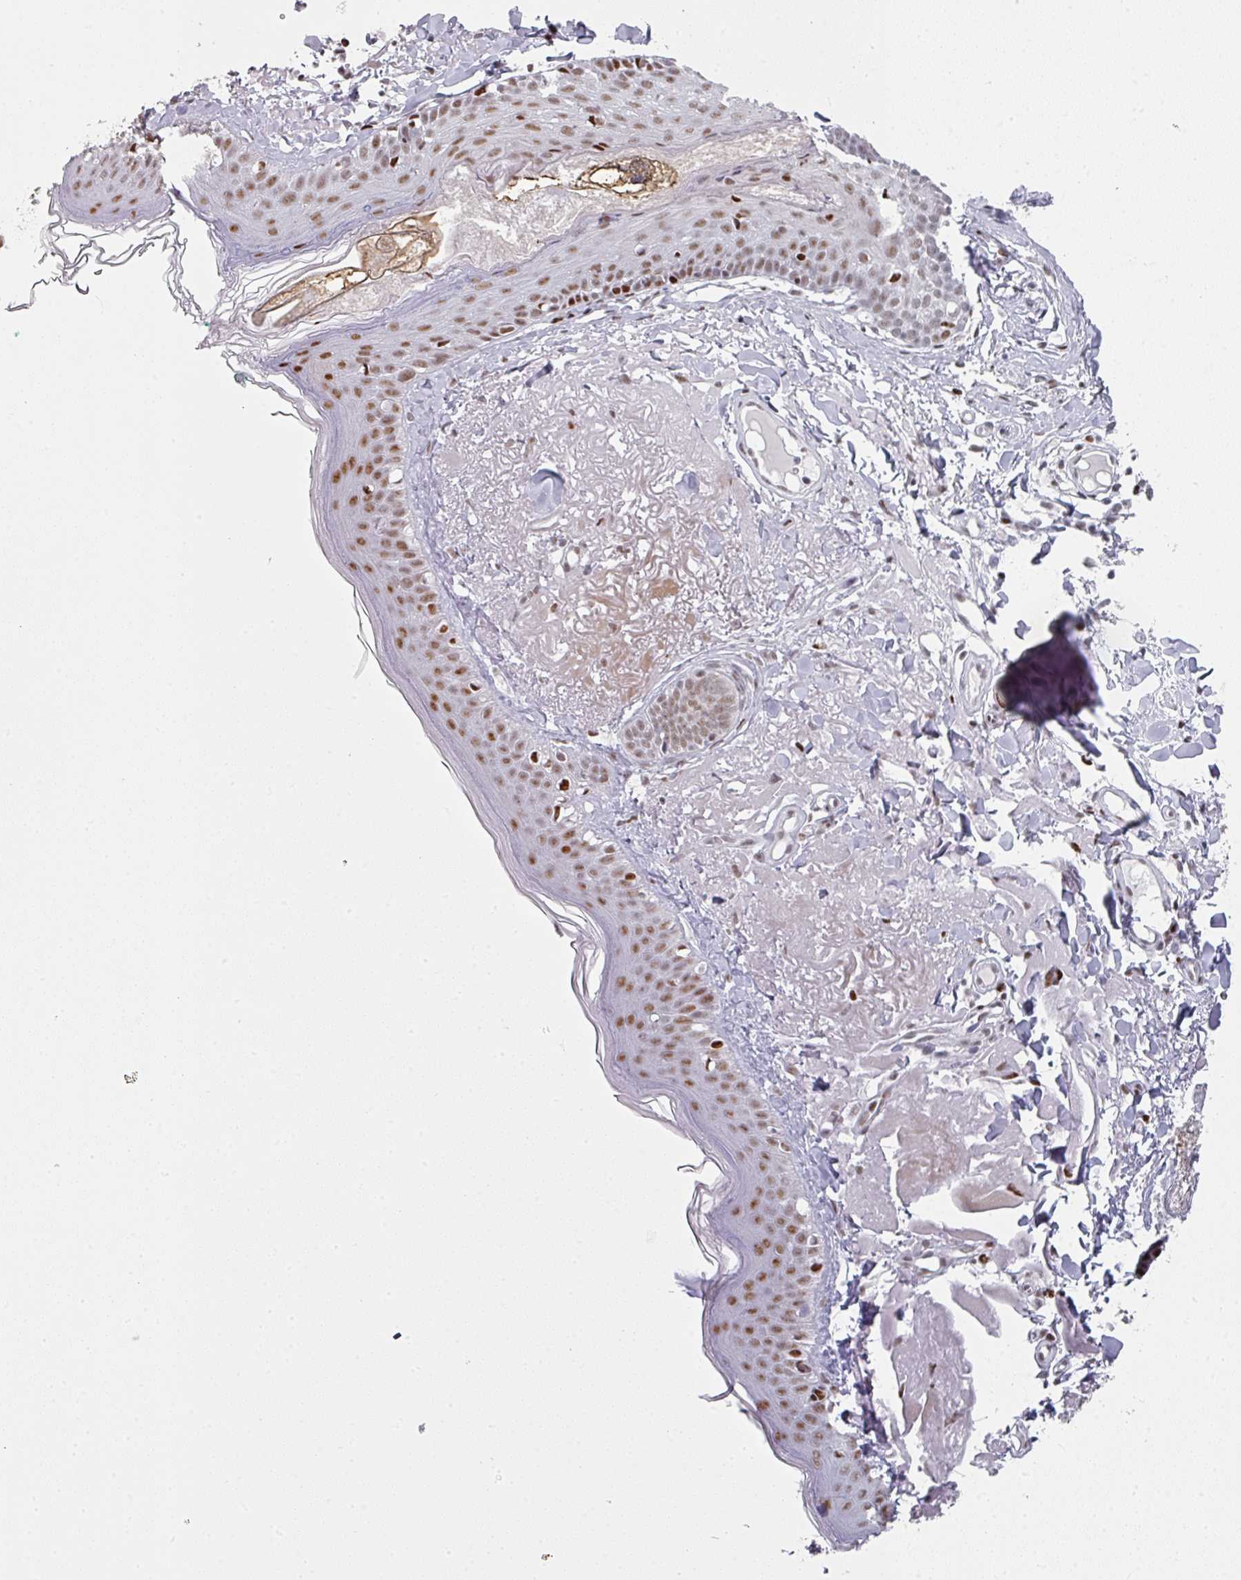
{"staining": {"intensity": "negative", "quantity": "none", "location": "none"}, "tissue": "skin", "cell_type": "Fibroblasts", "image_type": "normal", "snomed": [{"axis": "morphology", "description": "Normal tissue, NOS"}, {"axis": "morphology", "description": "Malignant melanoma, NOS"}, {"axis": "topography", "description": "Skin"}], "caption": "This histopathology image is of normal skin stained with immunohistochemistry (IHC) to label a protein in brown with the nuclei are counter-stained blue. There is no staining in fibroblasts.", "gene": "SF3B5", "patient": {"sex": "male", "age": 80}}